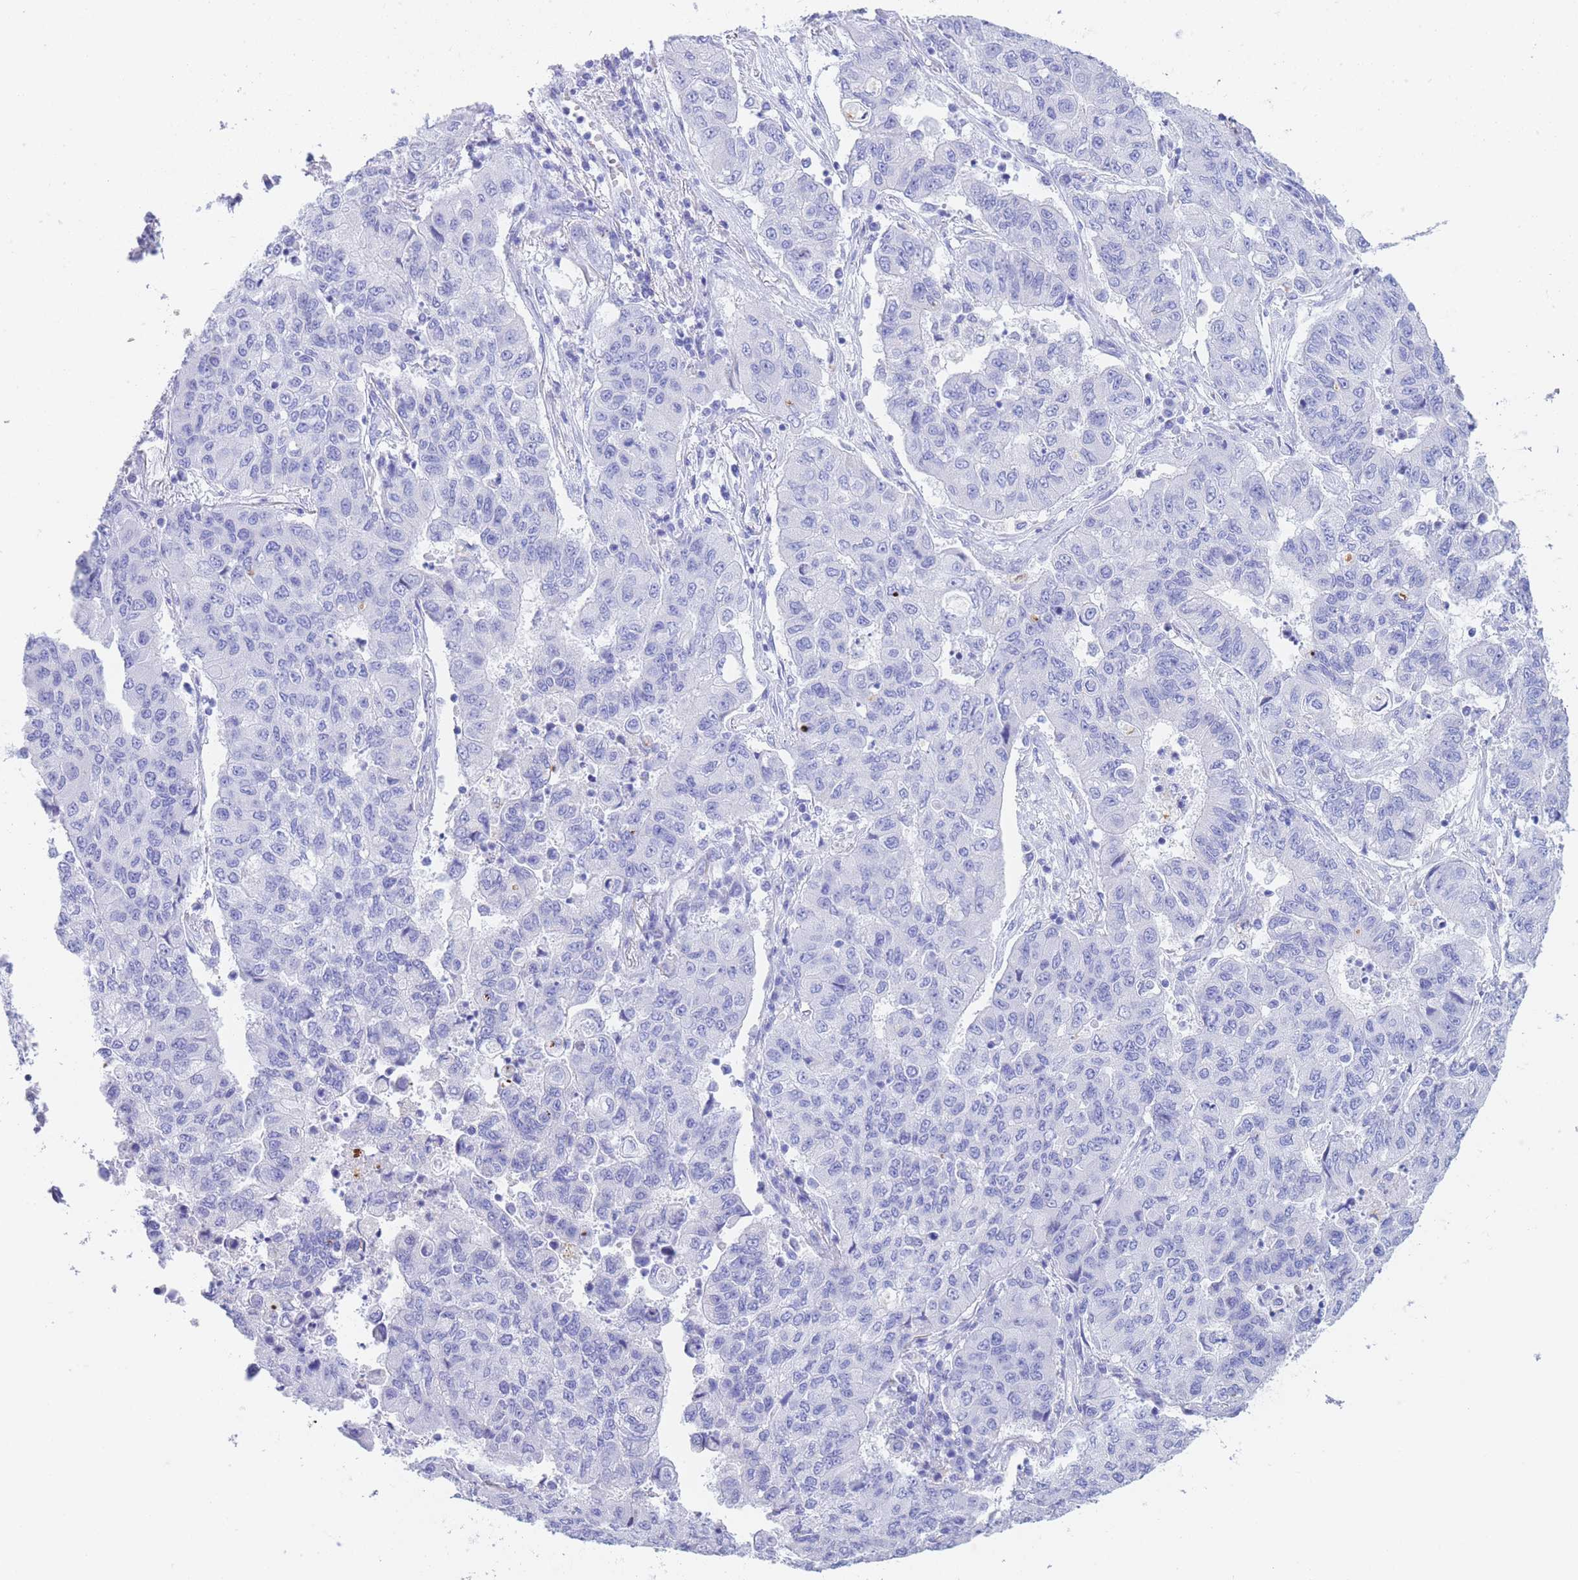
{"staining": {"intensity": "negative", "quantity": "none", "location": "none"}, "tissue": "lung cancer", "cell_type": "Tumor cells", "image_type": "cancer", "snomed": [{"axis": "morphology", "description": "Squamous cell carcinoma, NOS"}, {"axis": "topography", "description": "Lung"}], "caption": "IHC micrograph of neoplastic tissue: human lung squamous cell carcinoma stained with DAB (3,3'-diaminobenzidine) demonstrates no significant protein positivity in tumor cells. (DAB immunohistochemistry (IHC) visualized using brightfield microscopy, high magnification).", "gene": "SLCO1B3", "patient": {"sex": "male", "age": 74}}